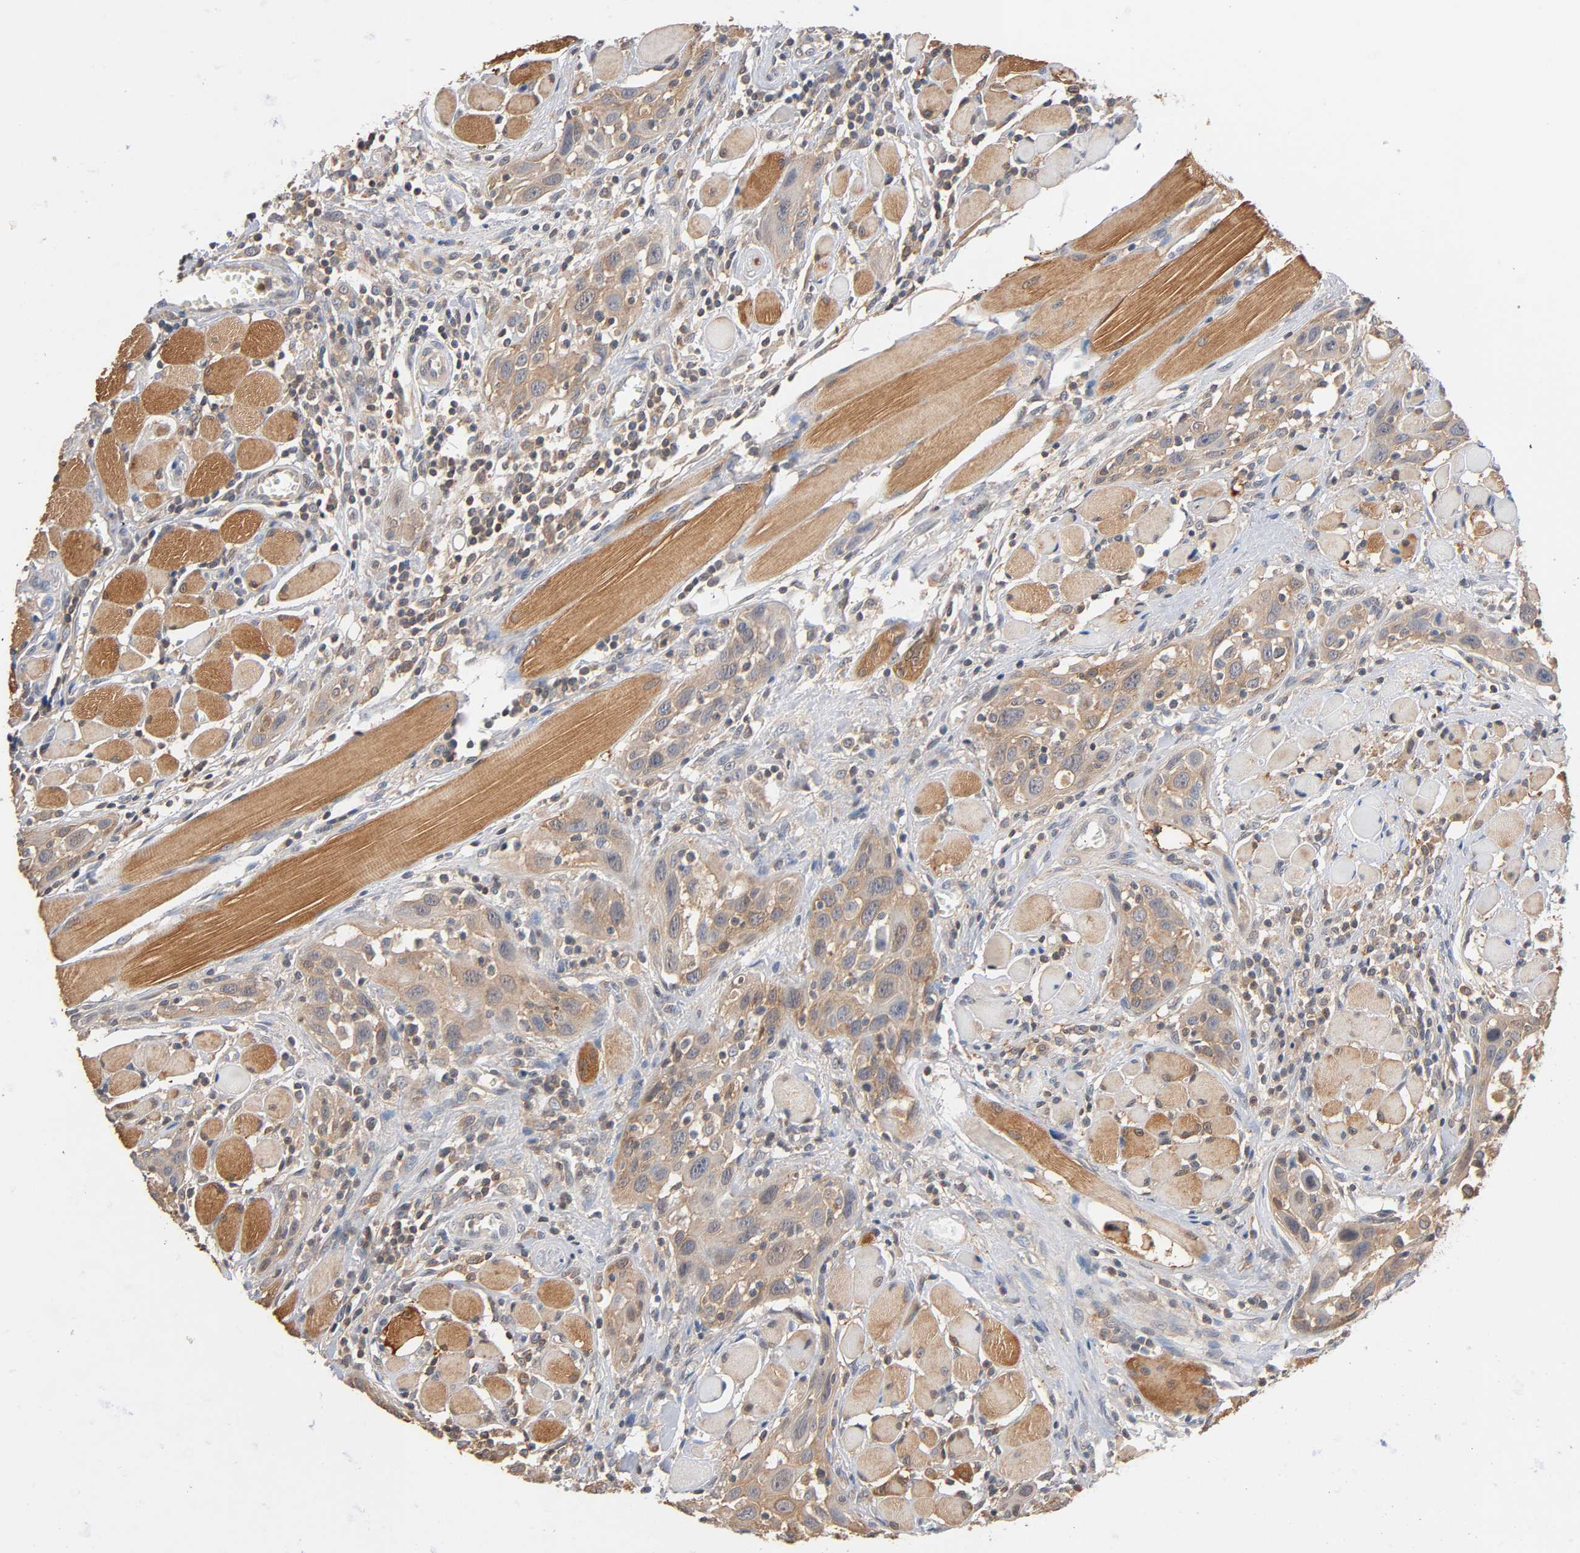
{"staining": {"intensity": "weak", "quantity": ">75%", "location": "cytoplasmic/membranous"}, "tissue": "head and neck cancer", "cell_type": "Tumor cells", "image_type": "cancer", "snomed": [{"axis": "morphology", "description": "Squamous cell carcinoma, NOS"}, {"axis": "topography", "description": "Oral tissue"}, {"axis": "topography", "description": "Head-Neck"}], "caption": "Immunohistochemical staining of human head and neck cancer exhibits weak cytoplasmic/membranous protein expression in about >75% of tumor cells.", "gene": "ALDOA", "patient": {"sex": "female", "age": 50}}